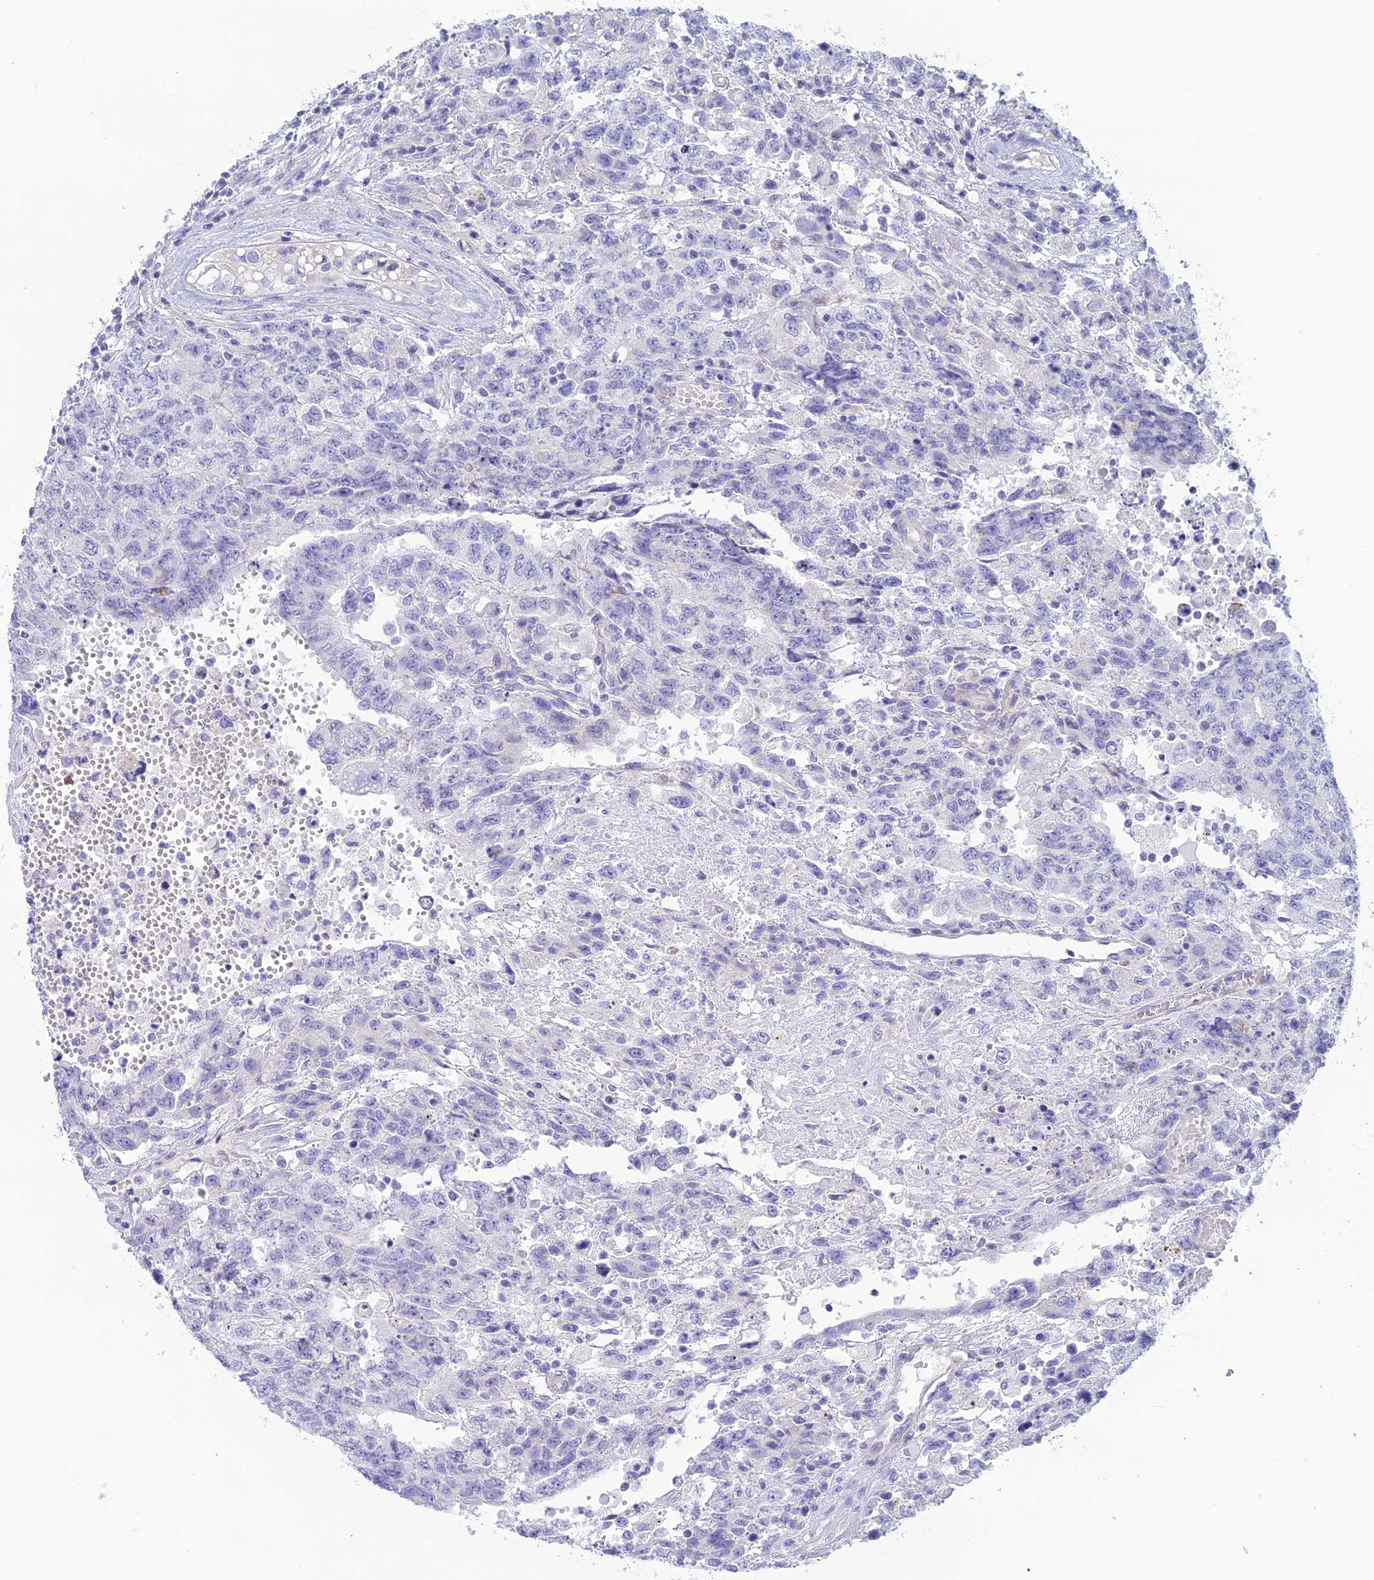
{"staining": {"intensity": "negative", "quantity": "none", "location": "none"}, "tissue": "testis cancer", "cell_type": "Tumor cells", "image_type": "cancer", "snomed": [{"axis": "morphology", "description": "Carcinoma, Embryonal, NOS"}, {"axis": "topography", "description": "Testis"}], "caption": "Immunohistochemistry of embryonal carcinoma (testis) shows no expression in tumor cells.", "gene": "POMGNT1", "patient": {"sex": "male", "age": 34}}